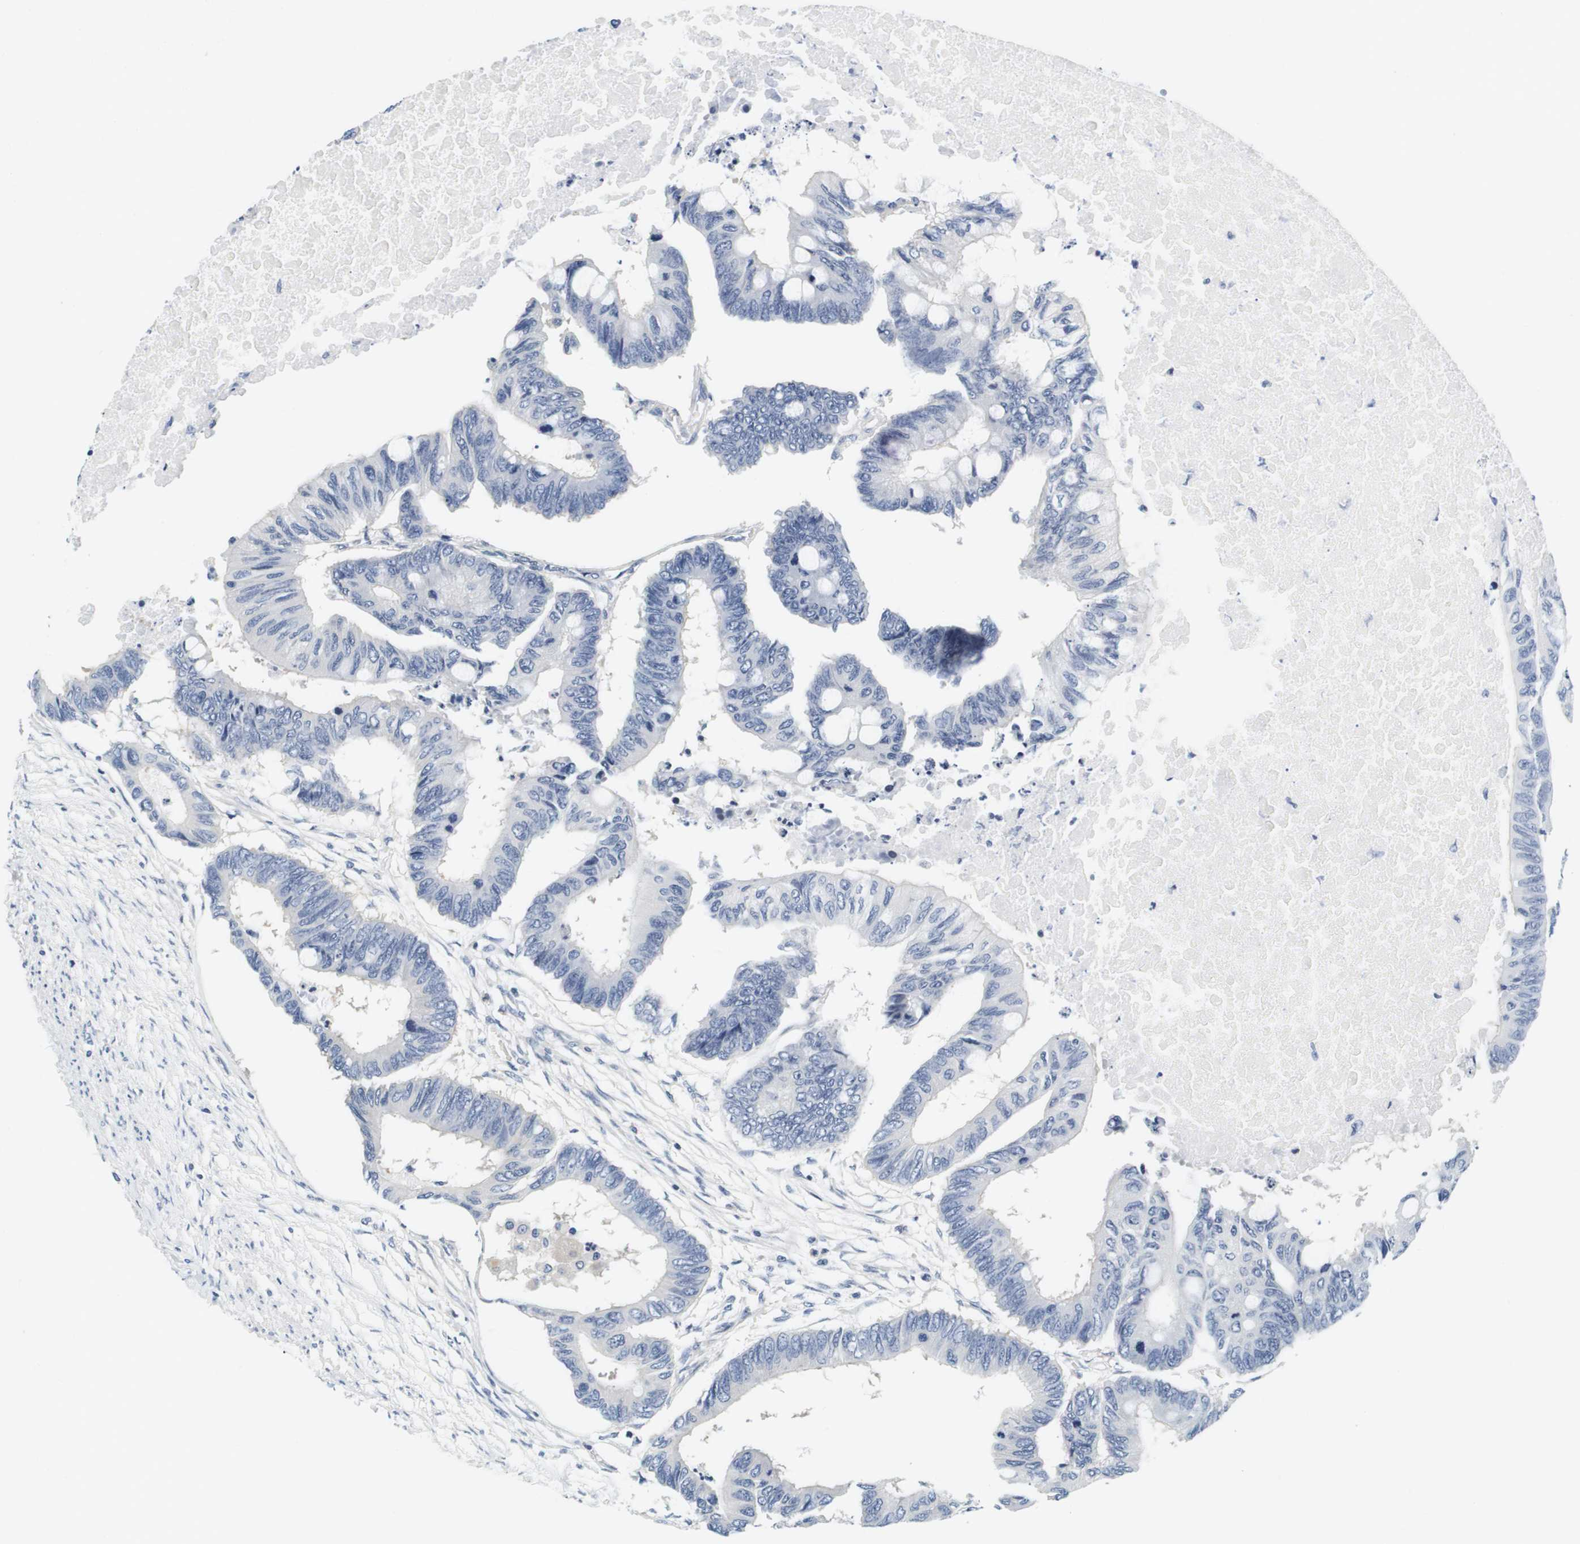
{"staining": {"intensity": "negative", "quantity": "none", "location": "none"}, "tissue": "colorectal cancer", "cell_type": "Tumor cells", "image_type": "cancer", "snomed": [{"axis": "morphology", "description": "Normal tissue, NOS"}, {"axis": "morphology", "description": "Adenocarcinoma, NOS"}, {"axis": "topography", "description": "Rectum"}, {"axis": "topography", "description": "Peripheral nerve tissue"}], "caption": "A micrograph of human colorectal cancer (adenocarcinoma) is negative for staining in tumor cells.", "gene": "KCNJ5", "patient": {"sex": "male", "age": 92}}